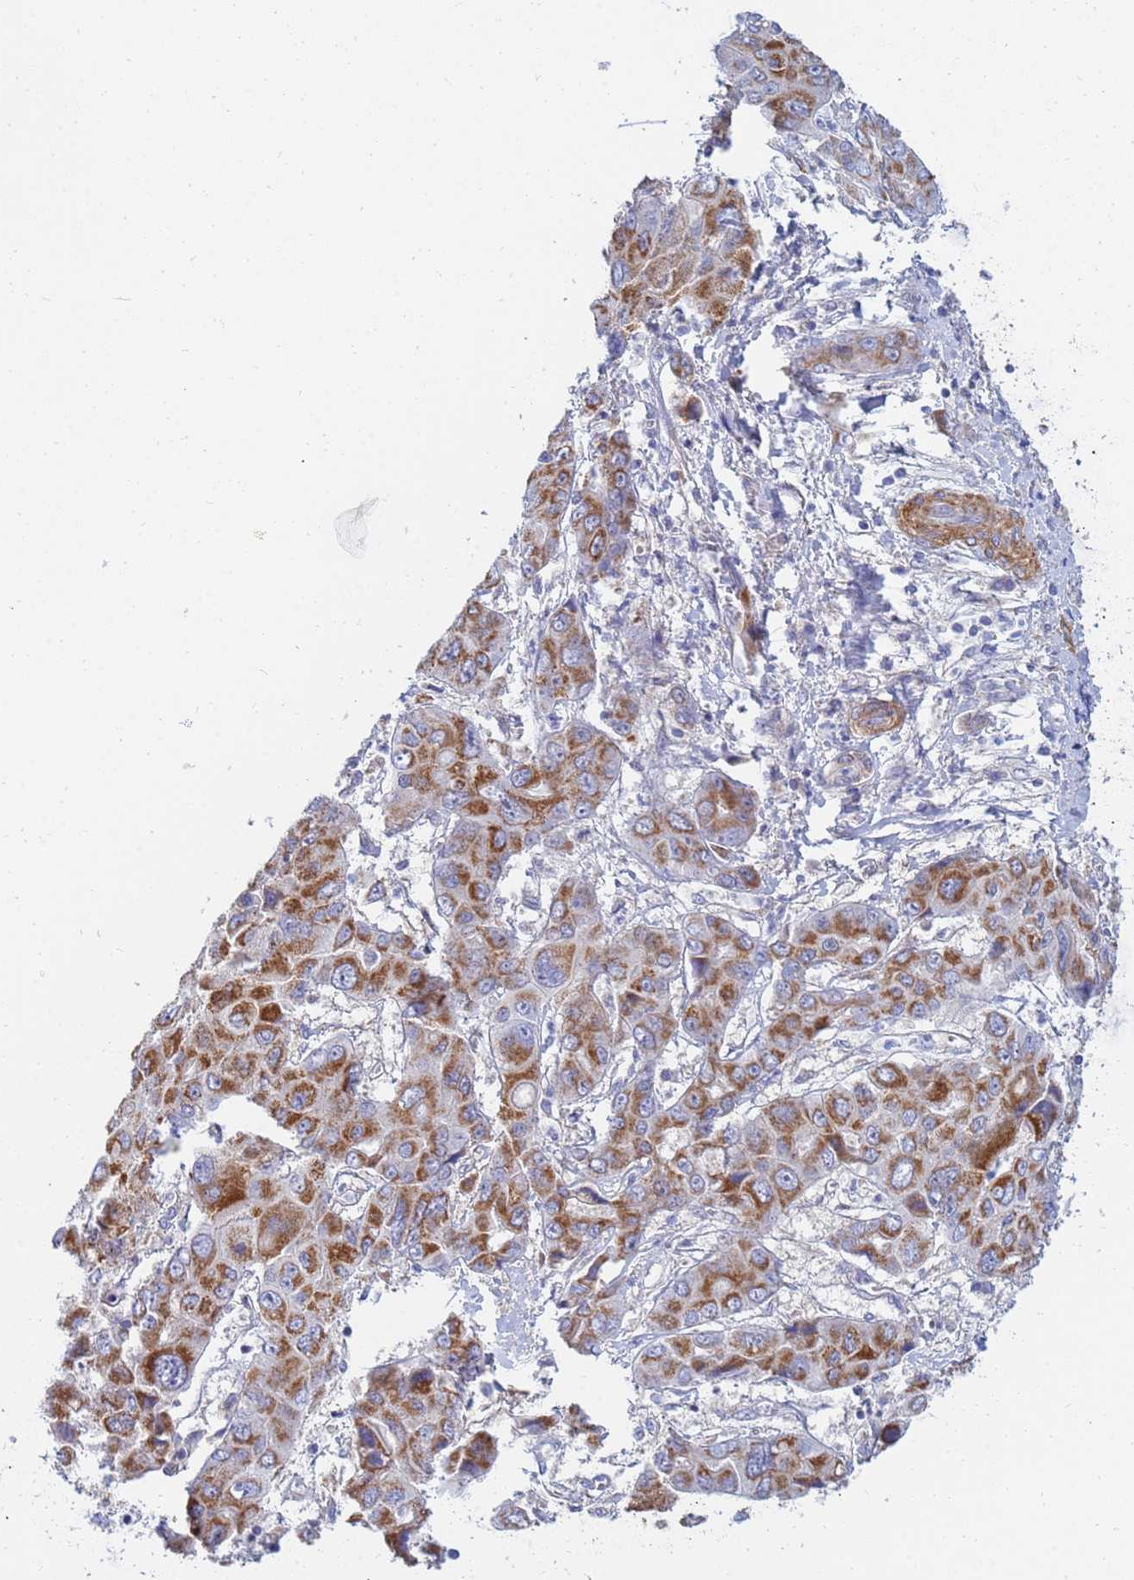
{"staining": {"intensity": "moderate", "quantity": ">75%", "location": "cytoplasmic/membranous"}, "tissue": "liver cancer", "cell_type": "Tumor cells", "image_type": "cancer", "snomed": [{"axis": "morphology", "description": "Cholangiocarcinoma"}, {"axis": "topography", "description": "Liver"}], "caption": "Liver cancer was stained to show a protein in brown. There is medium levels of moderate cytoplasmic/membranous positivity in approximately >75% of tumor cells.", "gene": "SDR39U1", "patient": {"sex": "male", "age": 67}}